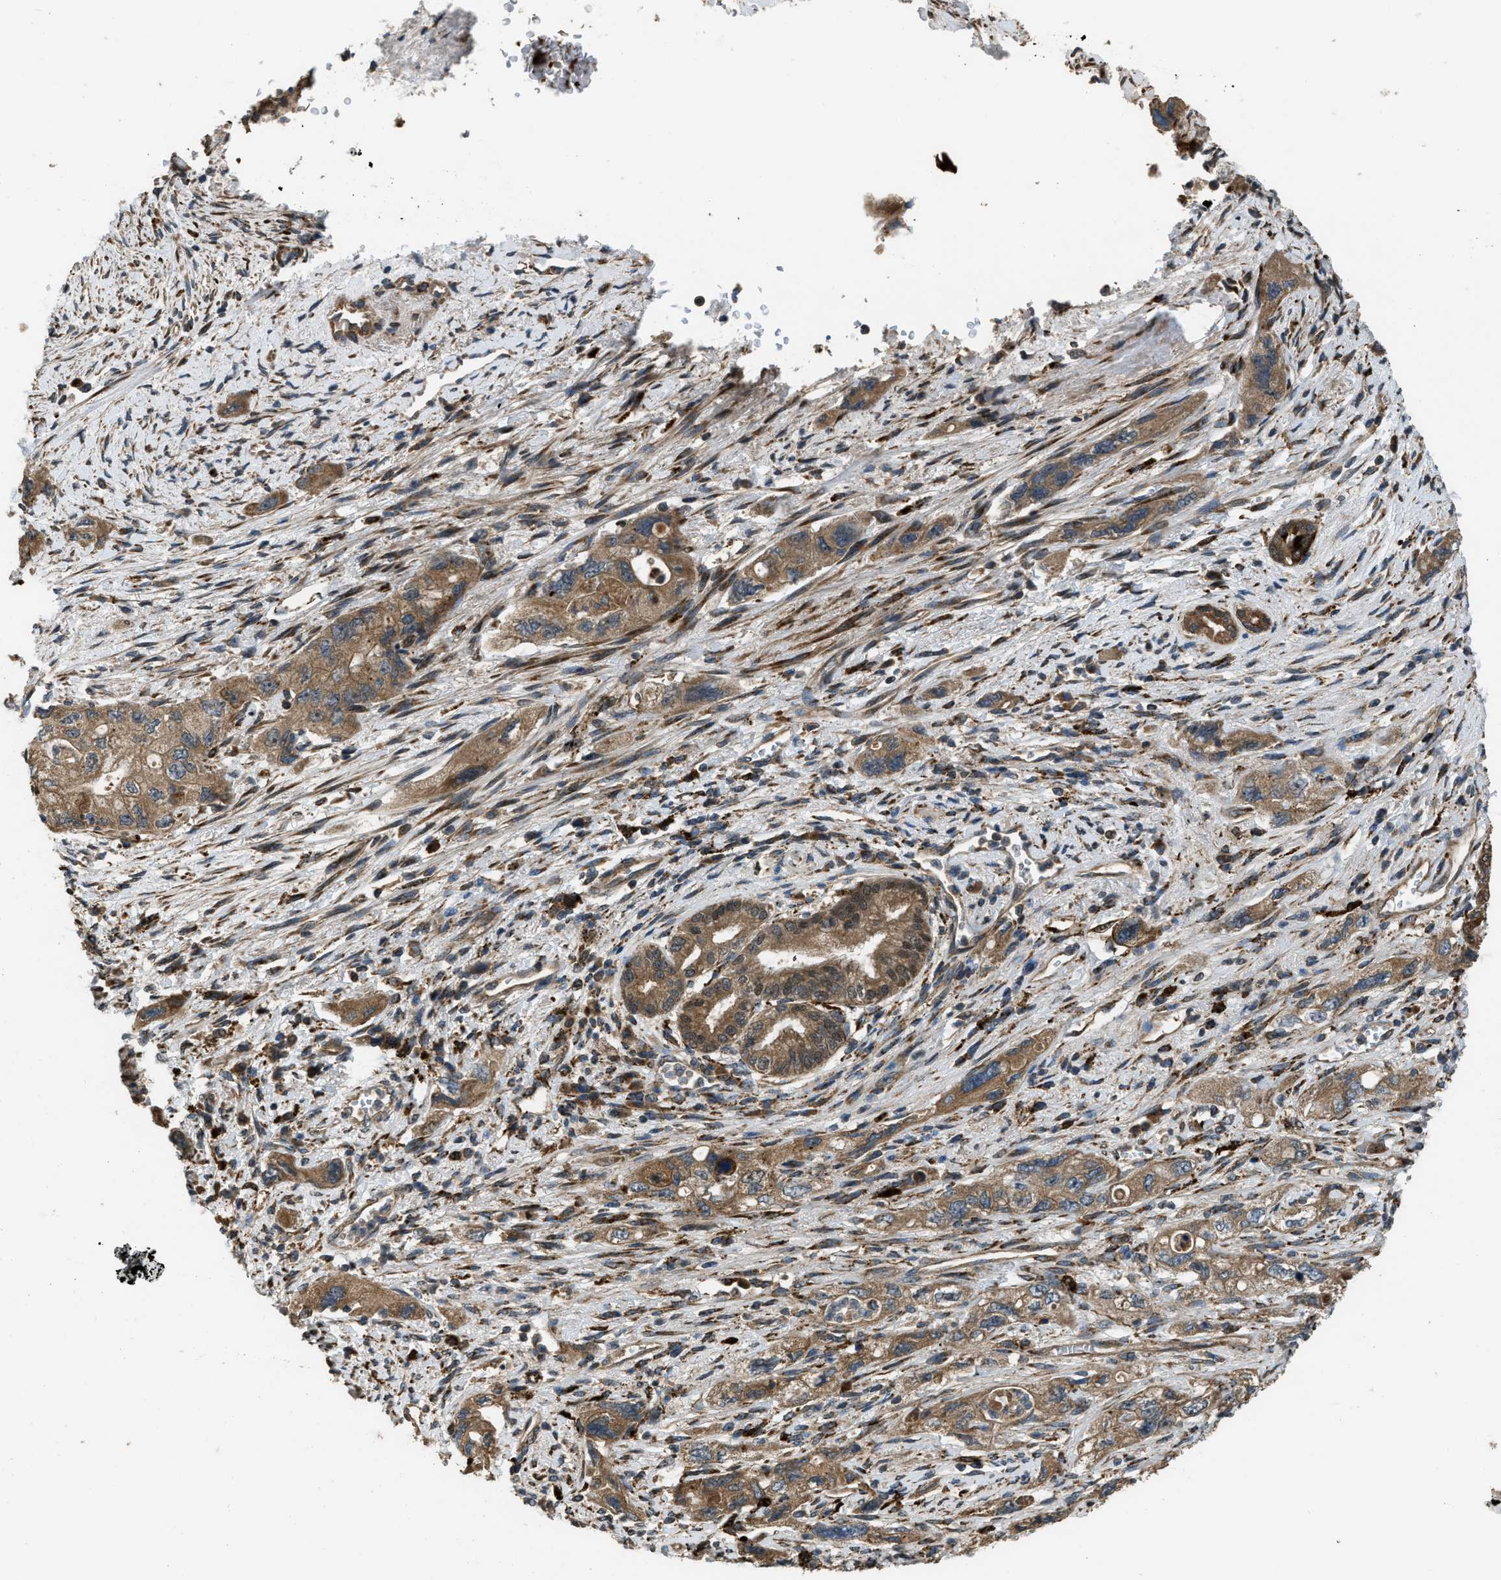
{"staining": {"intensity": "moderate", "quantity": ">75%", "location": "cytoplasmic/membranous"}, "tissue": "pancreatic cancer", "cell_type": "Tumor cells", "image_type": "cancer", "snomed": [{"axis": "morphology", "description": "Adenocarcinoma, NOS"}, {"axis": "topography", "description": "Pancreas"}], "caption": "Pancreatic cancer (adenocarcinoma) was stained to show a protein in brown. There is medium levels of moderate cytoplasmic/membranous staining in approximately >75% of tumor cells.", "gene": "GGH", "patient": {"sex": "female", "age": 73}}